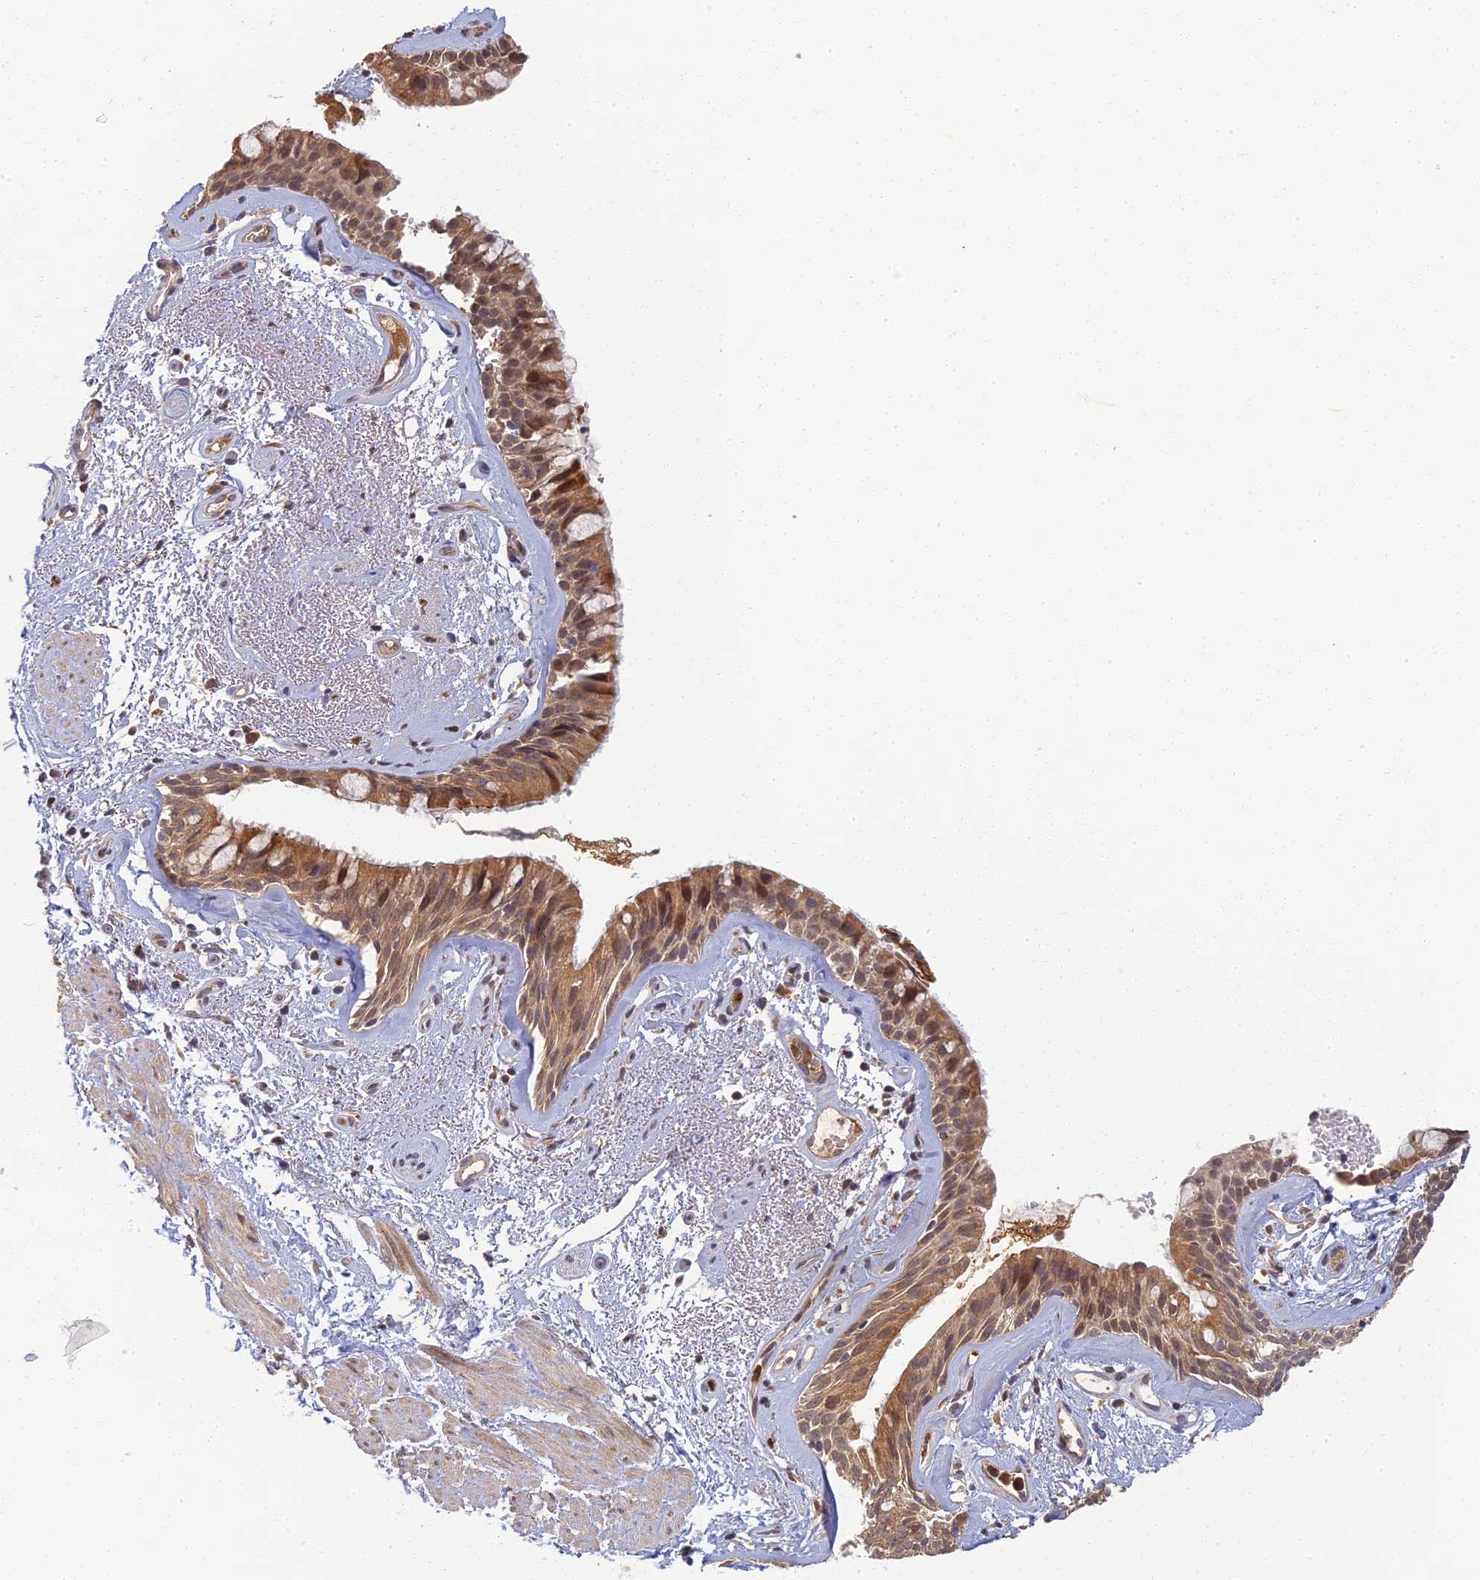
{"staining": {"intensity": "moderate", "quantity": ">75%", "location": "cytoplasmic/membranous"}, "tissue": "bronchus", "cell_type": "Respiratory epithelial cells", "image_type": "normal", "snomed": [{"axis": "morphology", "description": "Normal tissue, NOS"}, {"axis": "topography", "description": "Cartilage tissue"}, {"axis": "topography", "description": "Bronchus"}], "caption": "Moderate cytoplasmic/membranous expression is seen in approximately >75% of respiratory epithelial cells in unremarkable bronchus.", "gene": "RGL3", "patient": {"sex": "female", "age": 66}}